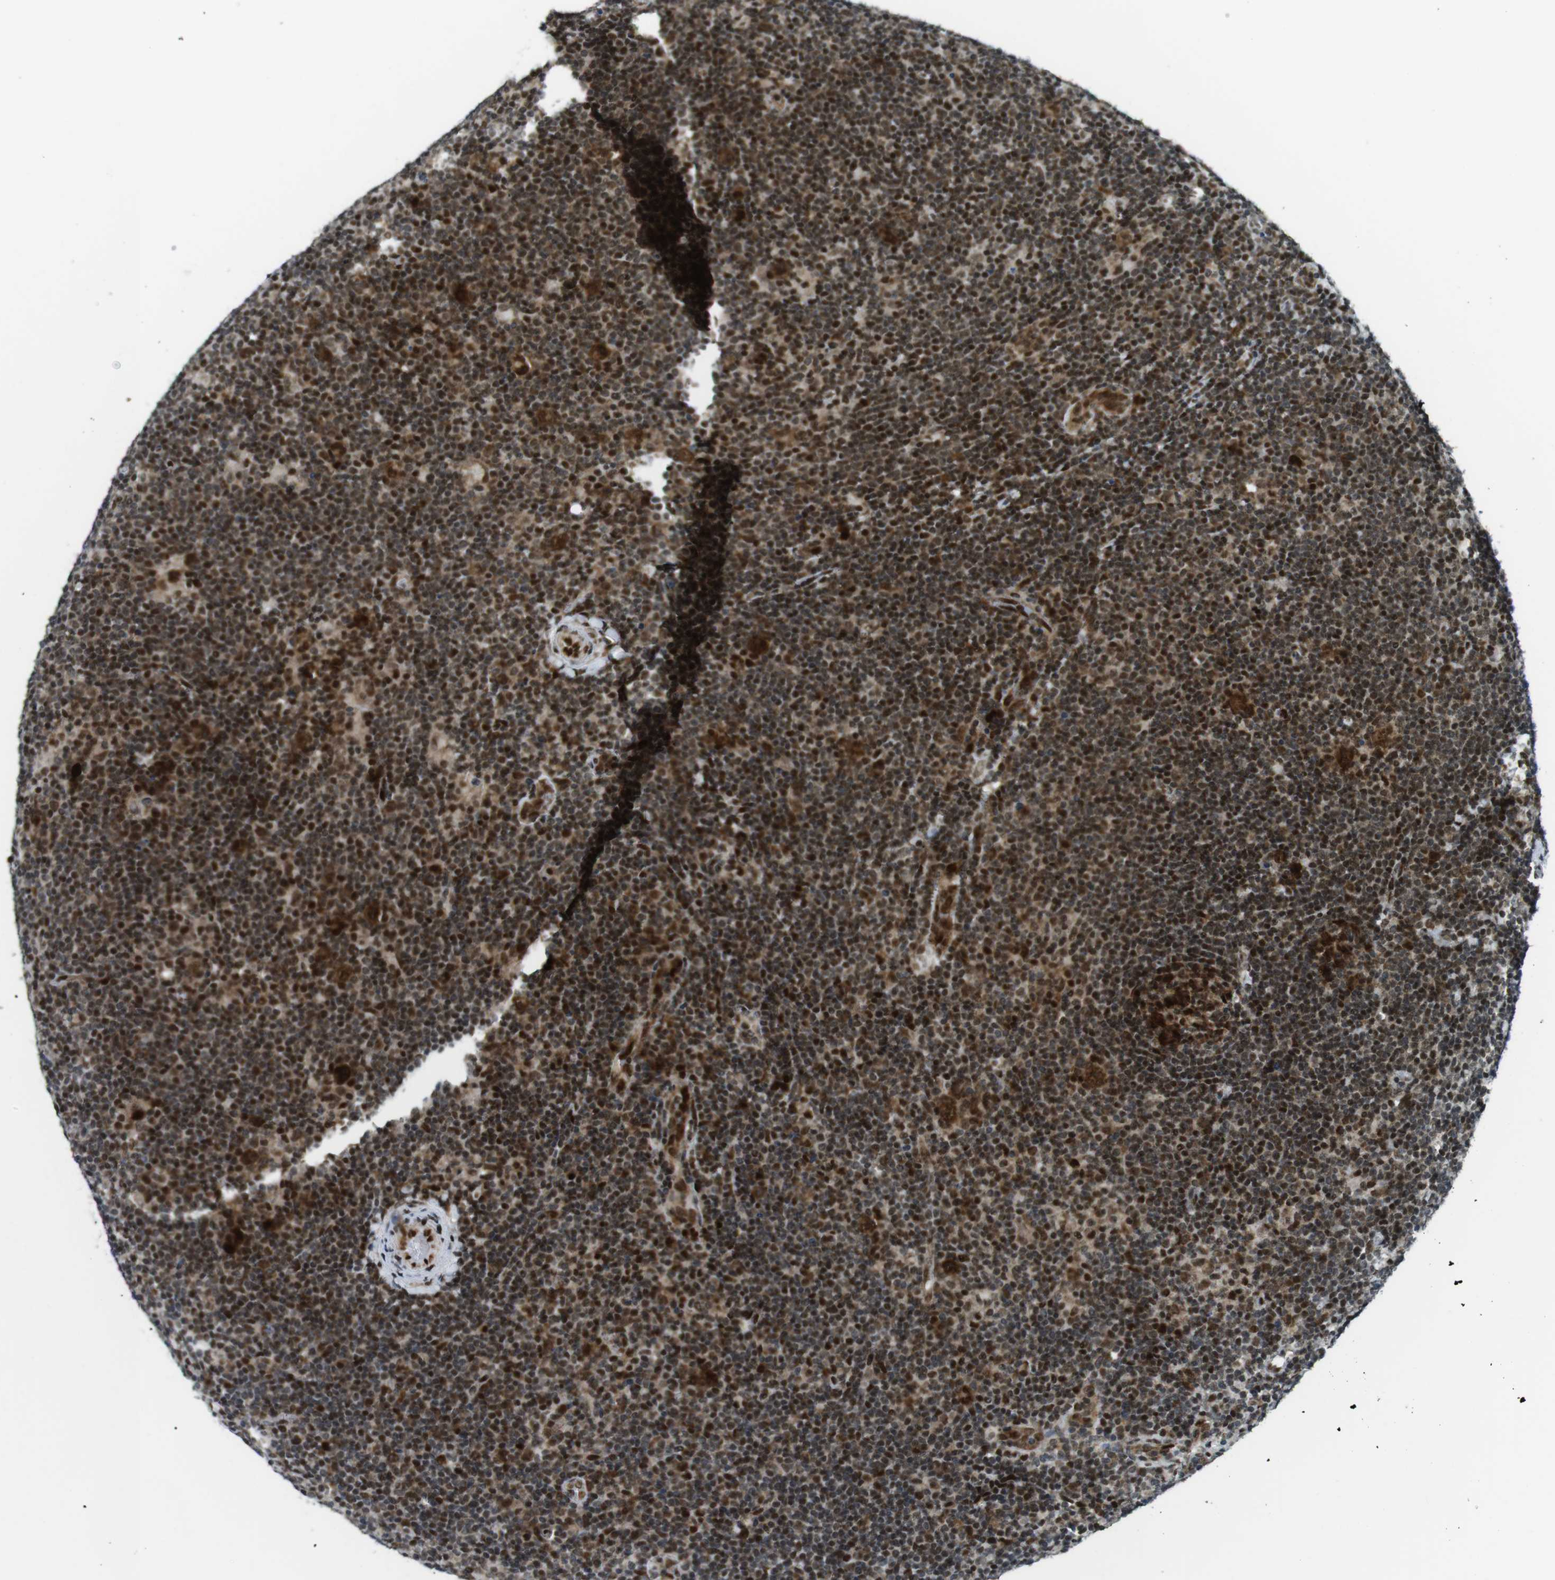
{"staining": {"intensity": "strong", "quantity": ">75%", "location": "cytoplasmic/membranous,nuclear"}, "tissue": "lymphoma", "cell_type": "Tumor cells", "image_type": "cancer", "snomed": [{"axis": "morphology", "description": "Hodgkin's disease, NOS"}, {"axis": "topography", "description": "Lymph node"}], "caption": "Immunohistochemistry (IHC) staining of Hodgkin's disease, which reveals high levels of strong cytoplasmic/membranous and nuclear staining in approximately >75% of tumor cells indicating strong cytoplasmic/membranous and nuclear protein expression. The staining was performed using DAB (3,3'-diaminobenzidine) (brown) for protein detection and nuclei were counterstained in hematoxylin (blue).", "gene": "CDC27", "patient": {"sex": "female", "age": 57}}